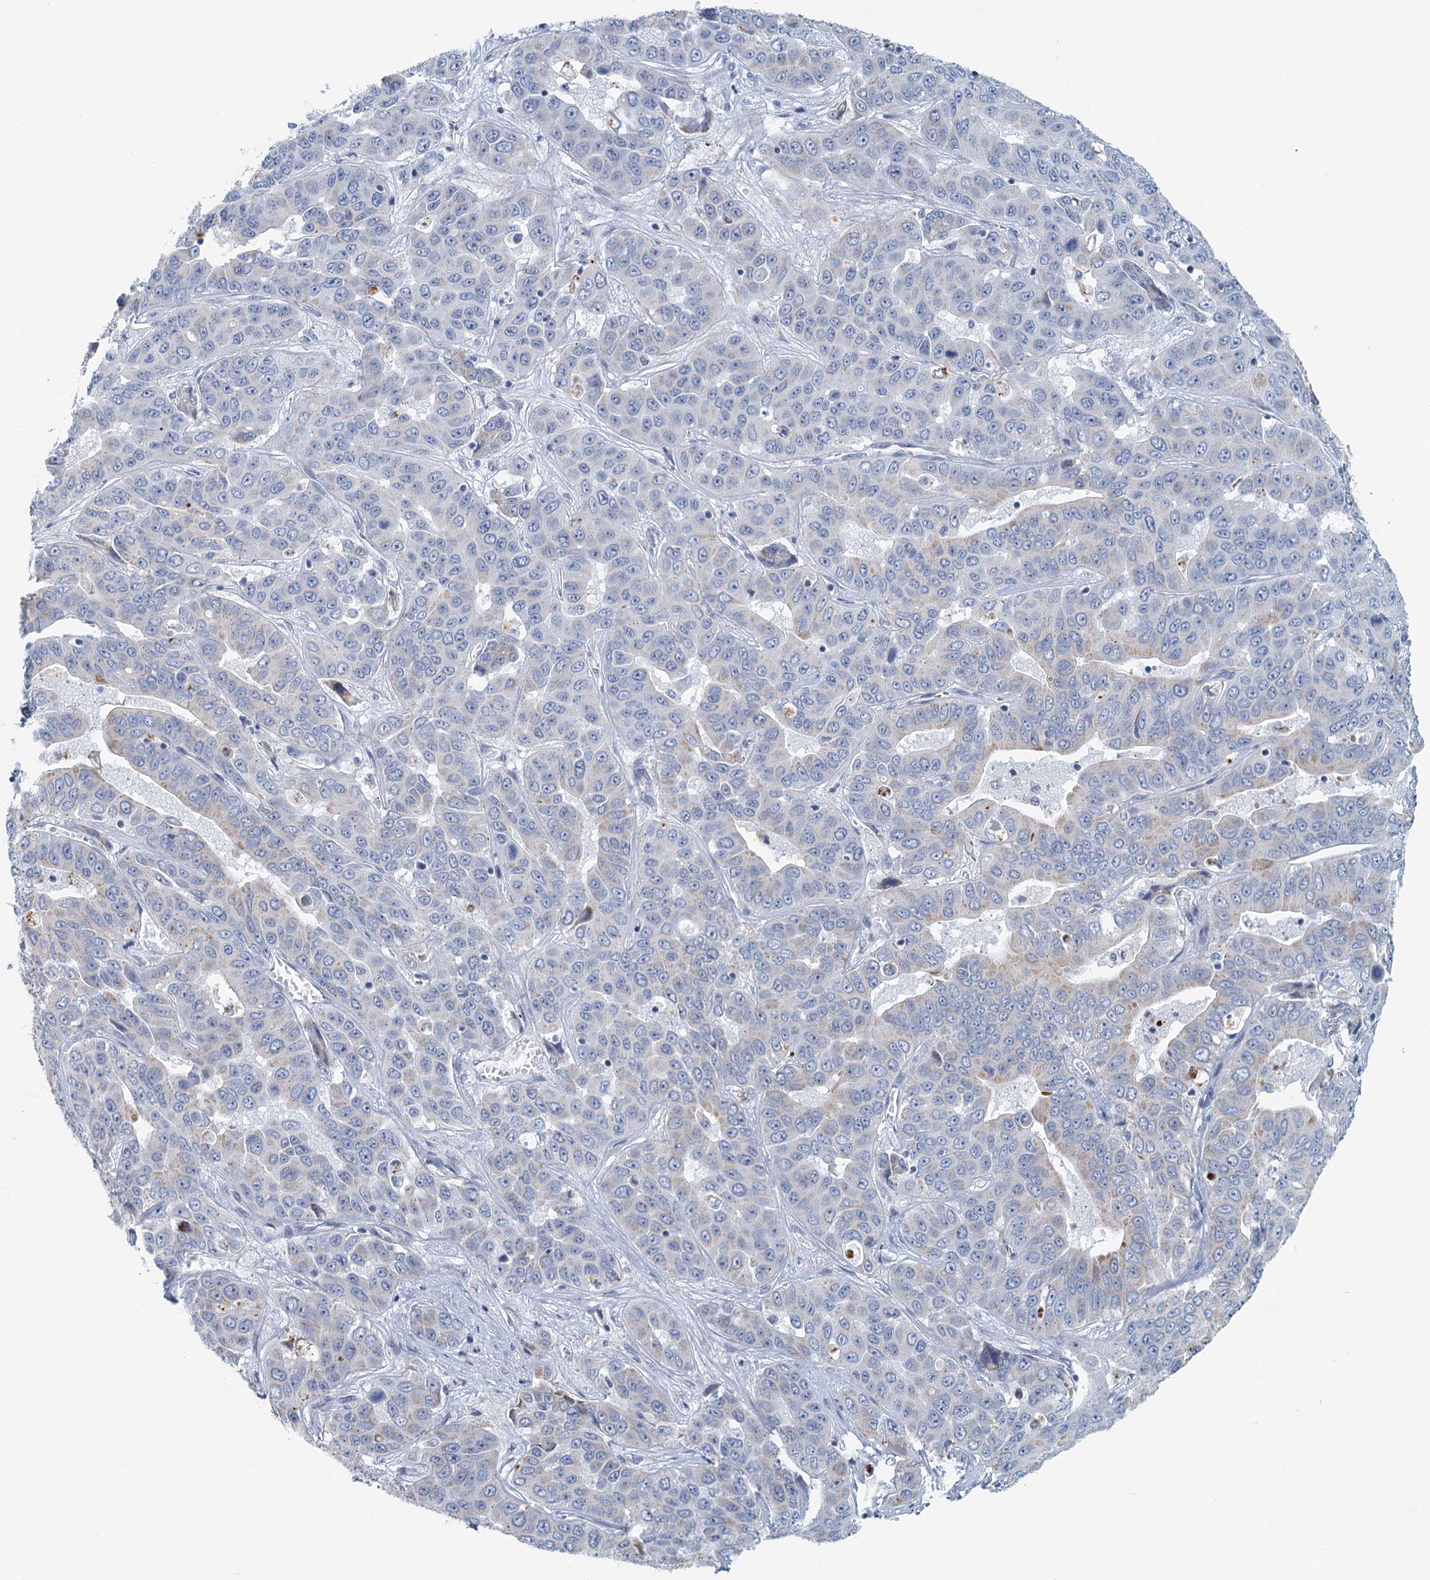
{"staining": {"intensity": "negative", "quantity": "none", "location": "none"}, "tissue": "liver cancer", "cell_type": "Tumor cells", "image_type": "cancer", "snomed": [{"axis": "morphology", "description": "Cholangiocarcinoma"}, {"axis": "topography", "description": "Liver"}], "caption": "This is a histopathology image of immunohistochemistry (IHC) staining of liver cancer (cholangiocarcinoma), which shows no staining in tumor cells. (Immunohistochemistry (ihc), brightfield microscopy, high magnification).", "gene": "ZNF527", "patient": {"sex": "female", "age": 52}}